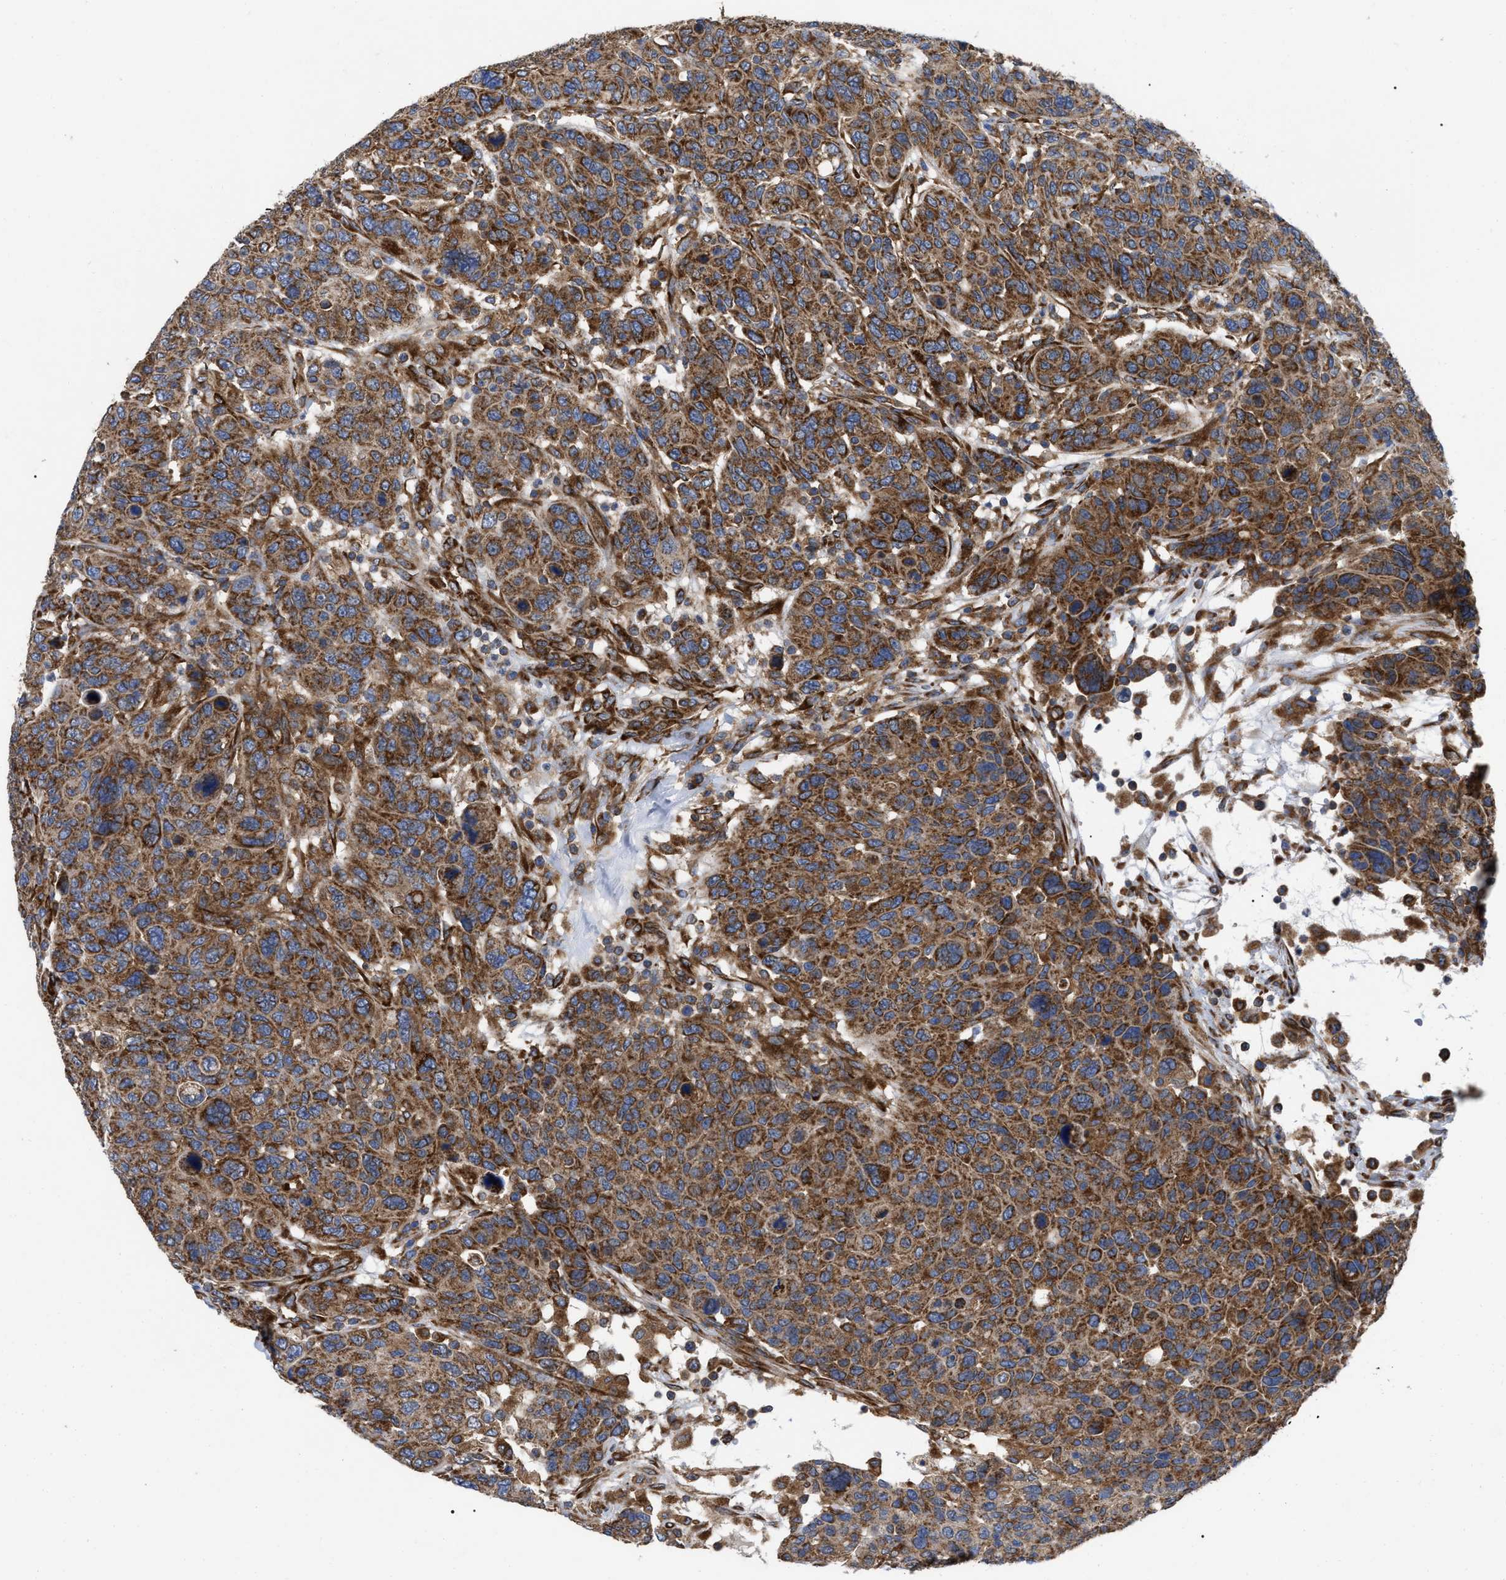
{"staining": {"intensity": "strong", "quantity": ">75%", "location": "cytoplasmic/membranous"}, "tissue": "breast cancer", "cell_type": "Tumor cells", "image_type": "cancer", "snomed": [{"axis": "morphology", "description": "Duct carcinoma"}, {"axis": "topography", "description": "Breast"}], "caption": "Protein expression analysis of invasive ductal carcinoma (breast) demonstrates strong cytoplasmic/membranous positivity in about >75% of tumor cells.", "gene": "FAM120A", "patient": {"sex": "female", "age": 37}}